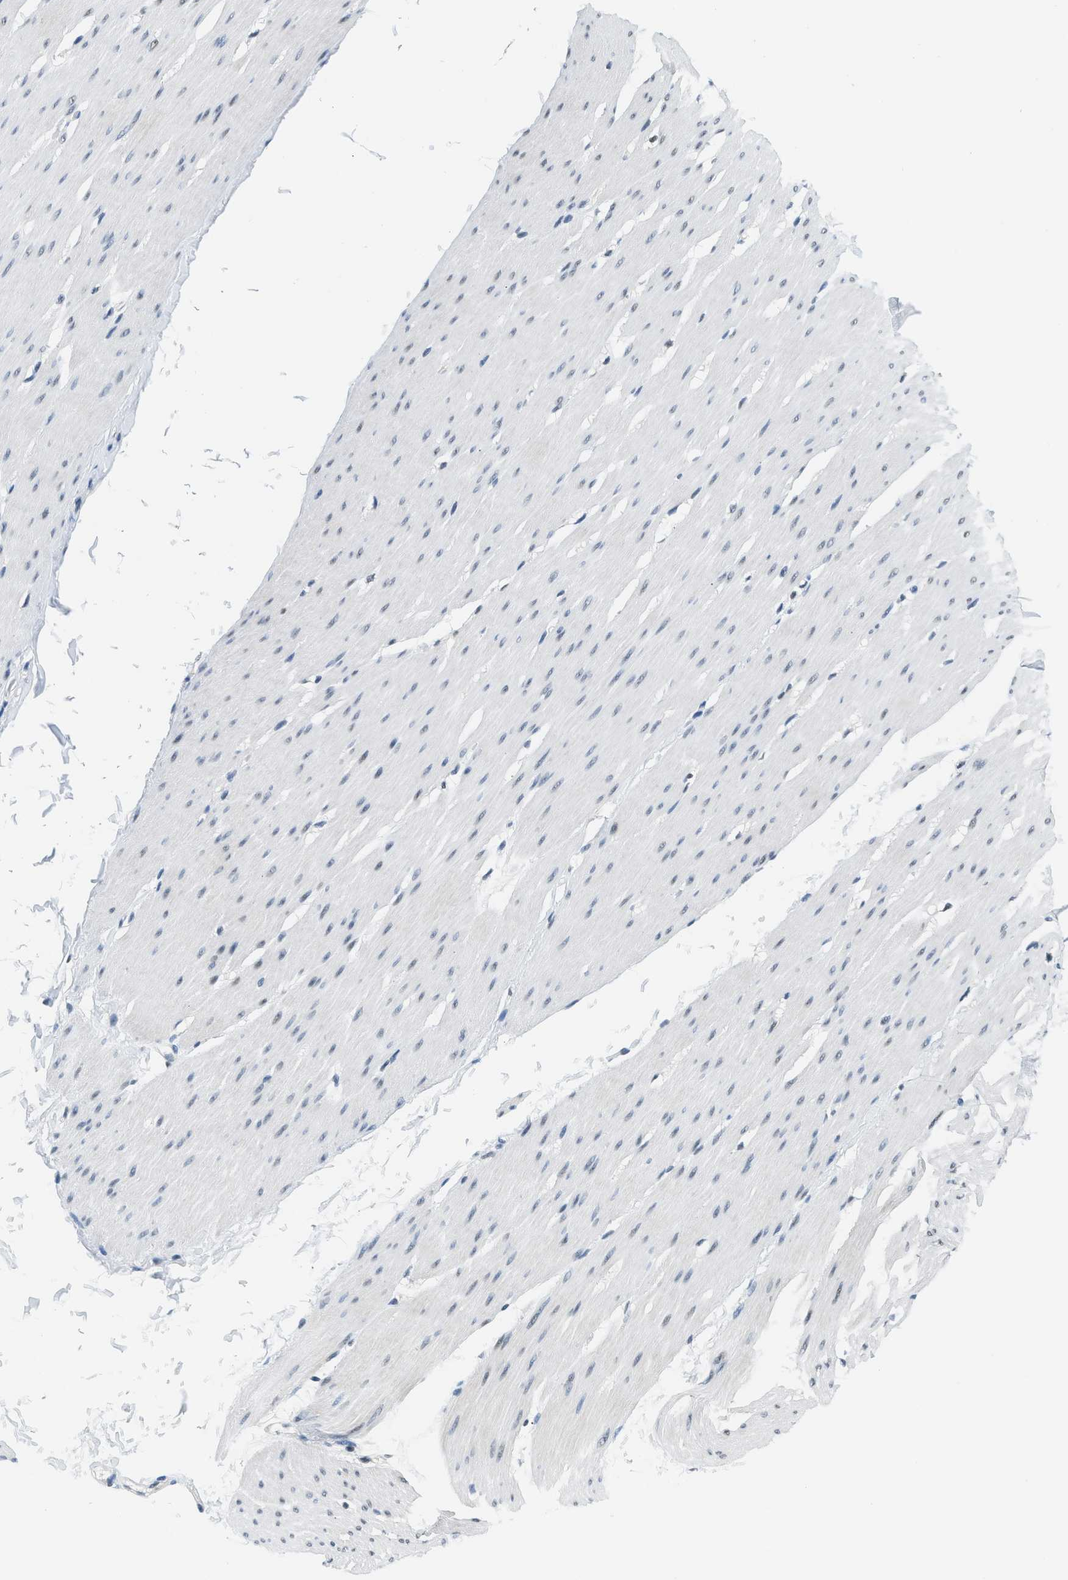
{"staining": {"intensity": "weak", "quantity": "25%-75%", "location": "nuclear"}, "tissue": "smooth muscle", "cell_type": "Smooth muscle cells", "image_type": "normal", "snomed": [{"axis": "morphology", "description": "Normal tissue, NOS"}, {"axis": "topography", "description": "Smooth muscle"}, {"axis": "topography", "description": "Colon"}], "caption": "High-magnification brightfield microscopy of unremarkable smooth muscle stained with DAB (3,3'-diaminobenzidine) (brown) and counterstained with hematoxylin (blue). smooth muscle cells exhibit weak nuclear staining is identified in about25%-75% of cells. (Brightfield microscopy of DAB IHC at high magnification).", "gene": "ALX1", "patient": {"sex": "male", "age": 67}}